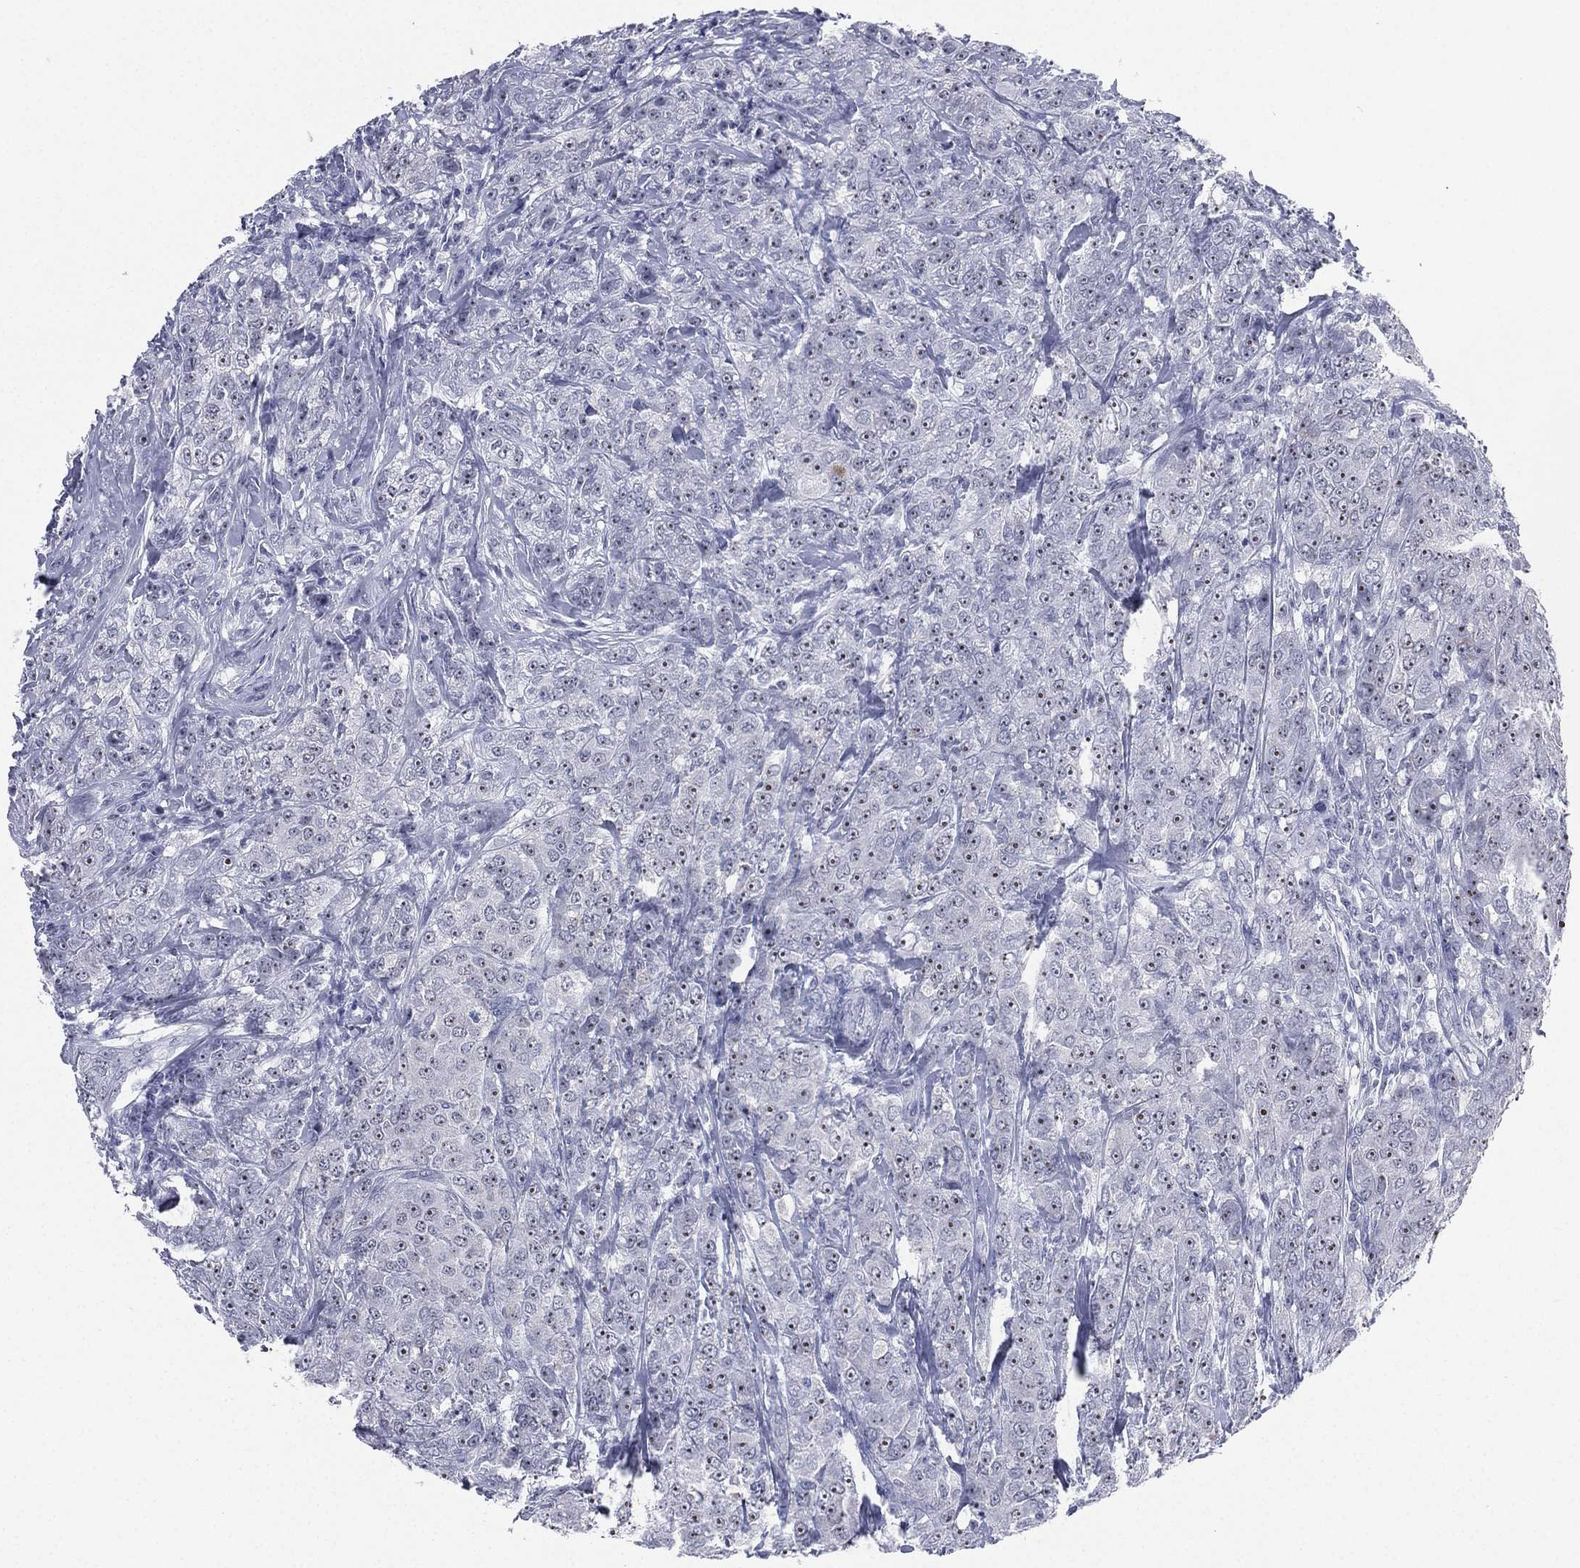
{"staining": {"intensity": "moderate", "quantity": ">75%", "location": "nuclear"}, "tissue": "breast cancer", "cell_type": "Tumor cells", "image_type": "cancer", "snomed": [{"axis": "morphology", "description": "Duct carcinoma"}, {"axis": "topography", "description": "Breast"}], "caption": "Human breast cancer stained for a protein (brown) exhibits moderate nuclear positive expression in about >75% of tumor cells.", "gene": "CD22", "patient": {"sex": "female", "age": 43}}